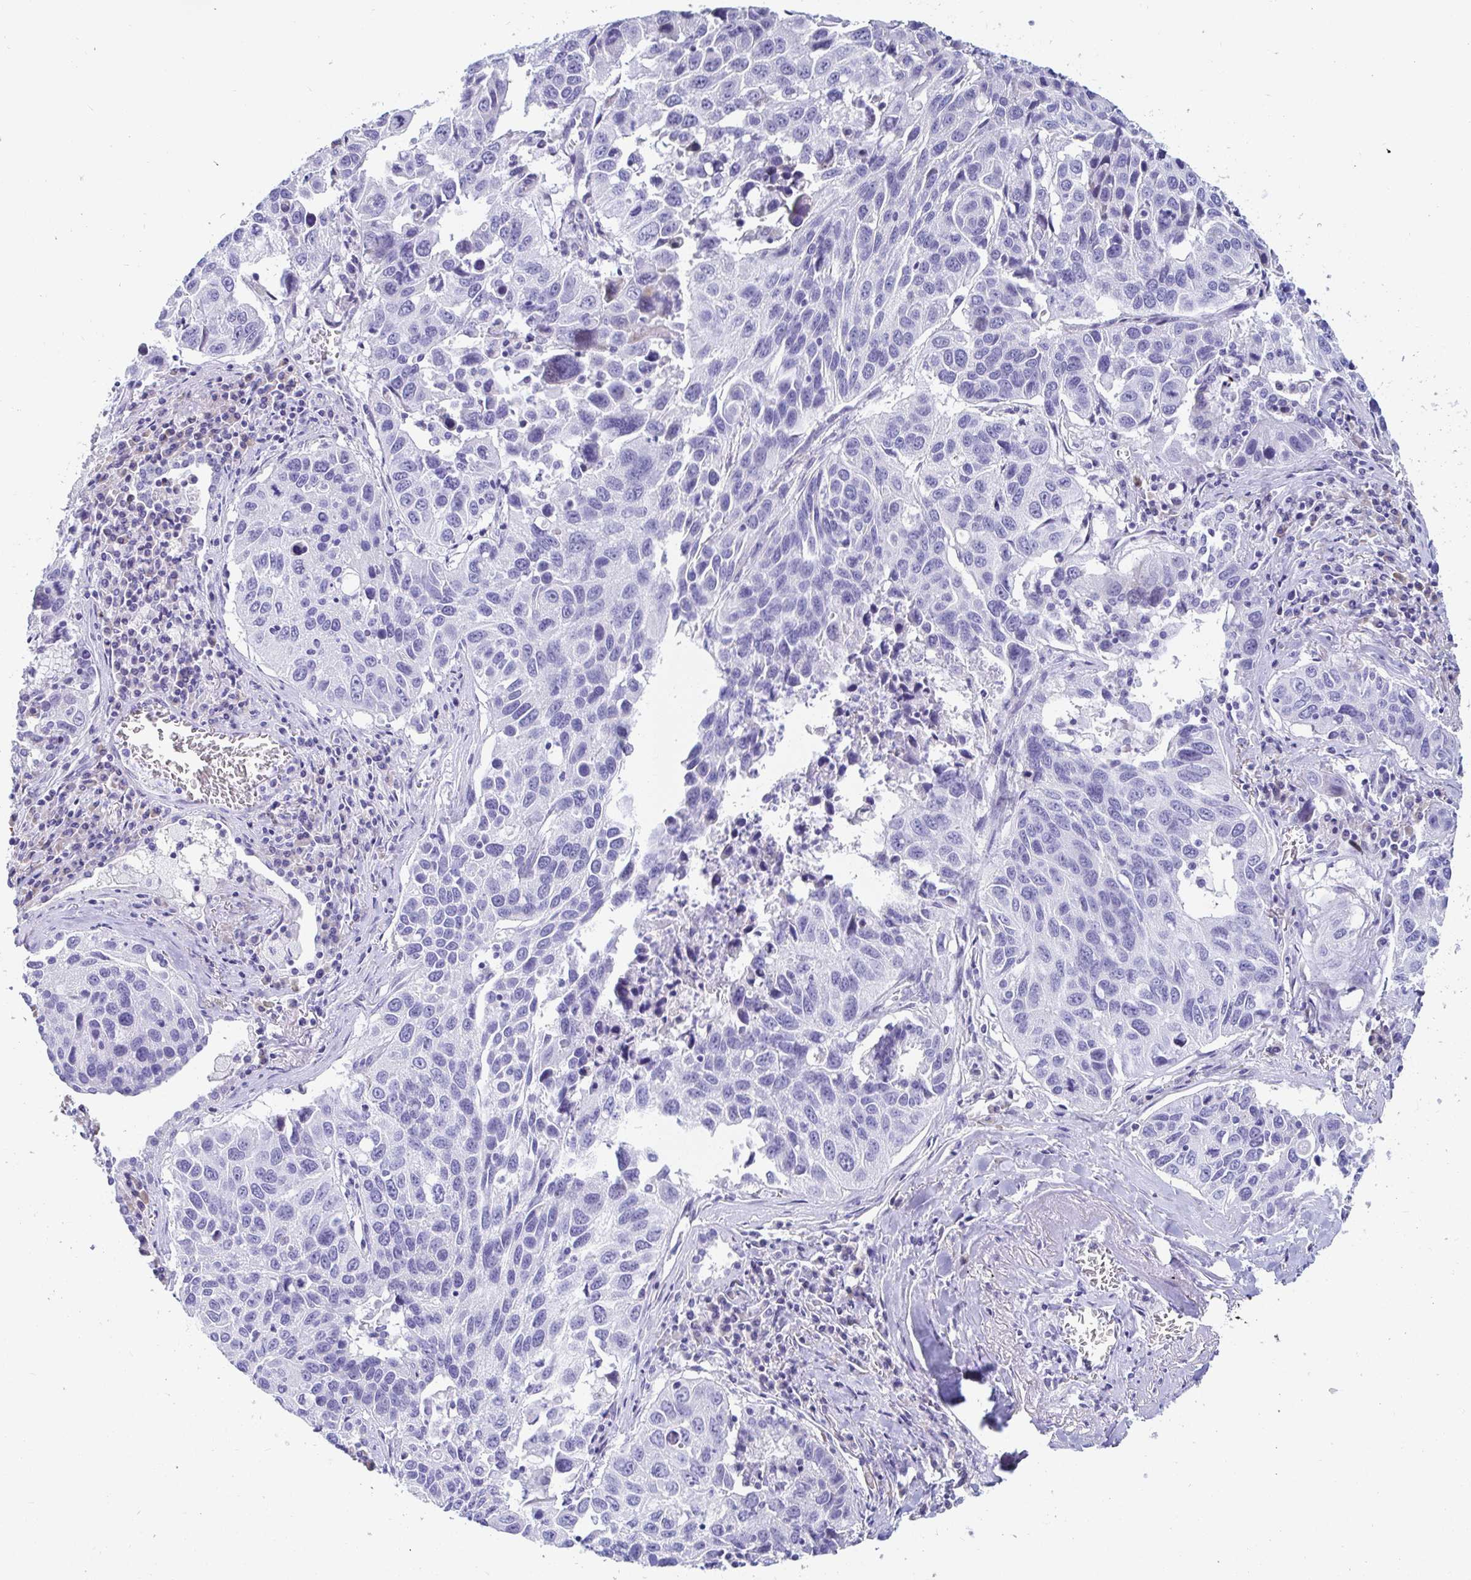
{"staining": {"intensity": "negative", "quantity": "none", "location": "none"}, "tissue": "lung cancer", "cell_type": "Tumor cells", "image_type": "cancer", "snomed": [{"axis": "morphology", "description": "Squamous cell carcinoma, NOS"}, {"axis": "topography", "description": "Lung"}], "caption": "Tumor cells show no significant expression in lung cancer.", "gene": "C4orf17", "patient": {"sex": "female", "age": 61}}